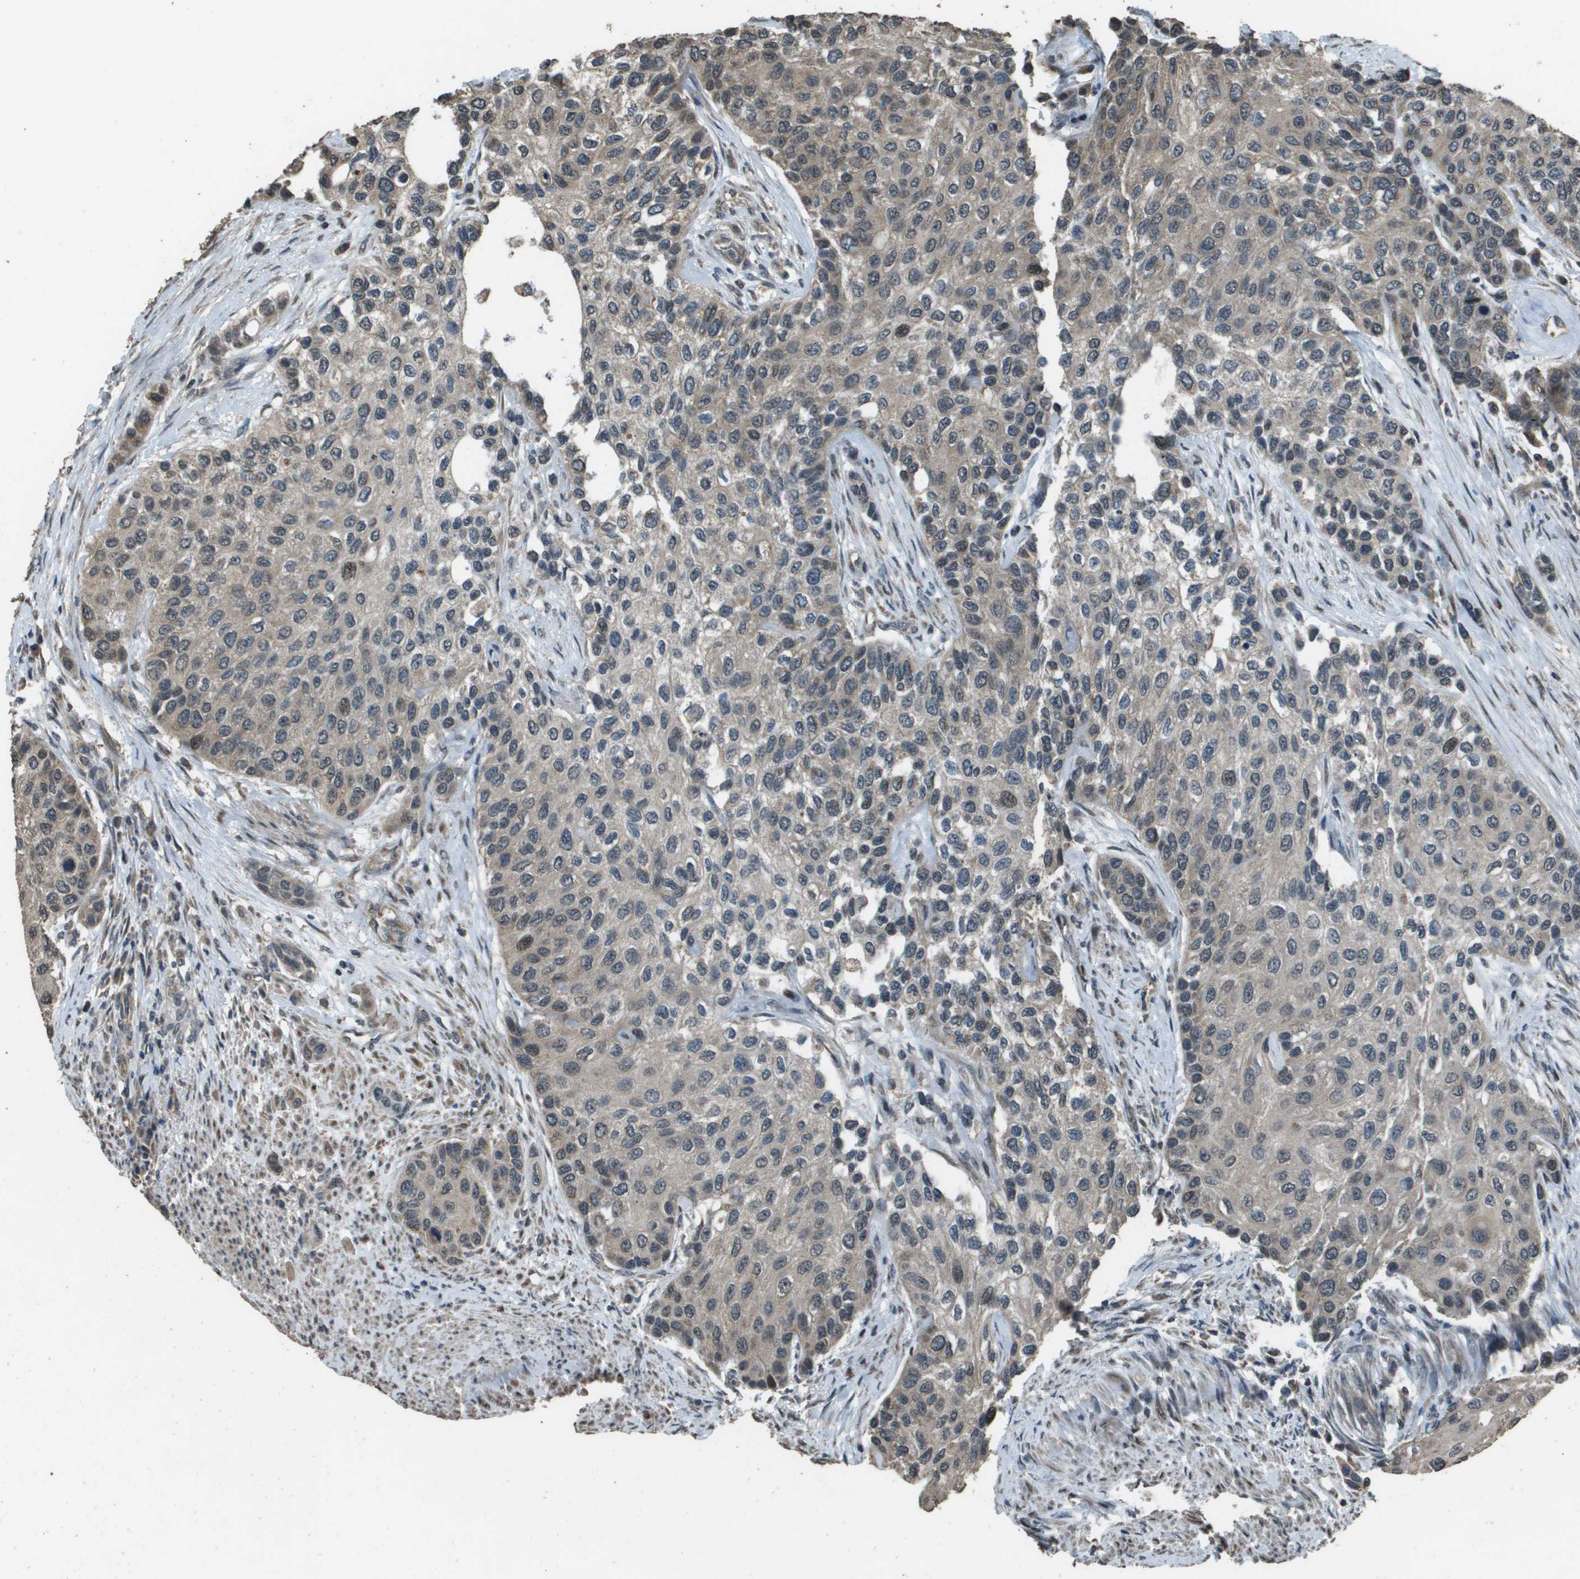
{"staining": {"intensity": "weak", "quantity": ">75%", "location": "cytoplasmic/membranous"}, "tissue": "urothelial cancer", "cell_type": "Tumor cells", "image_type": "cancer", "snomed": [{"axis": "morphology", "description": "Urothelial carcinoma, High grade"}, {"axis": "topography", "description": "Urinary bladder"}], "caption": "This is a photomicrograph of immunohistochemistry (IHC) staining of urothelial carcinoma (high-grade), which shows weak positivity in the cytoplasmic/membranous of tumor cells.", "gene": "FIG4", "patient": {"sex": "female", "age": 56}}